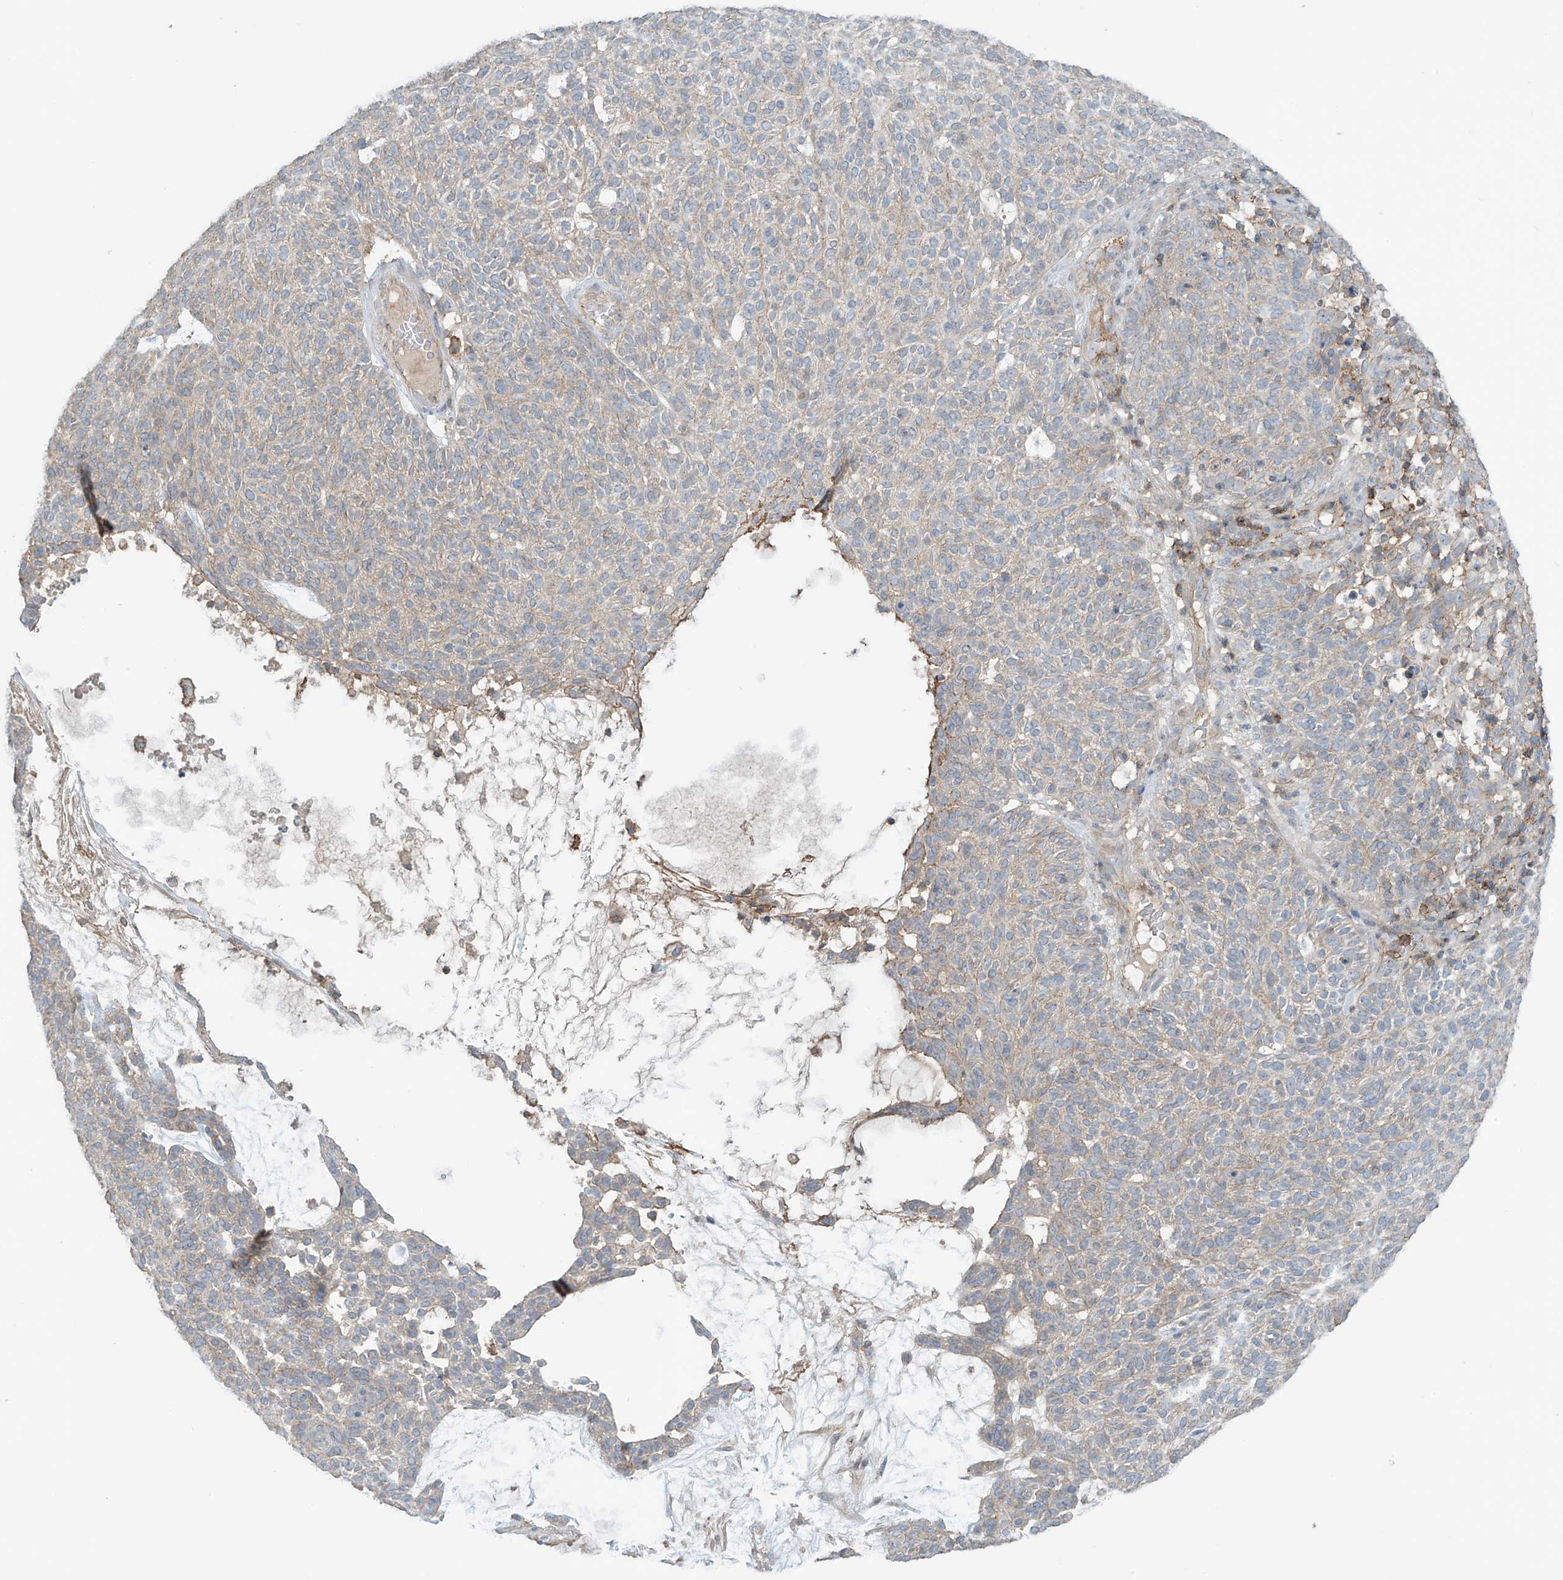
{"staining": {"intensity": "weak", "quantity": "25%-75%", "location": "cytoplasmic/membranous"}, "tissue": "skin cancer", "cell_type": "Tumor cells", "image_type": "cancer", "snomed": [{"axis": "morphology", "description": "Squamous cell carcinoma, NOS"}, {"axis": "topography", "description": "Skin"}], "caption": "The histopathology image demonstrates staining of skin cancer, revealing weak cytoplasmic/membranous protein expression (brown color) within tumor cells. Using DAB (brown) and hematoxylin (blue) stains, captured at high magnification using brightfield microscopy.", "gene": "SLC9A2", "patient": {"sex": "female", "age": 90}}